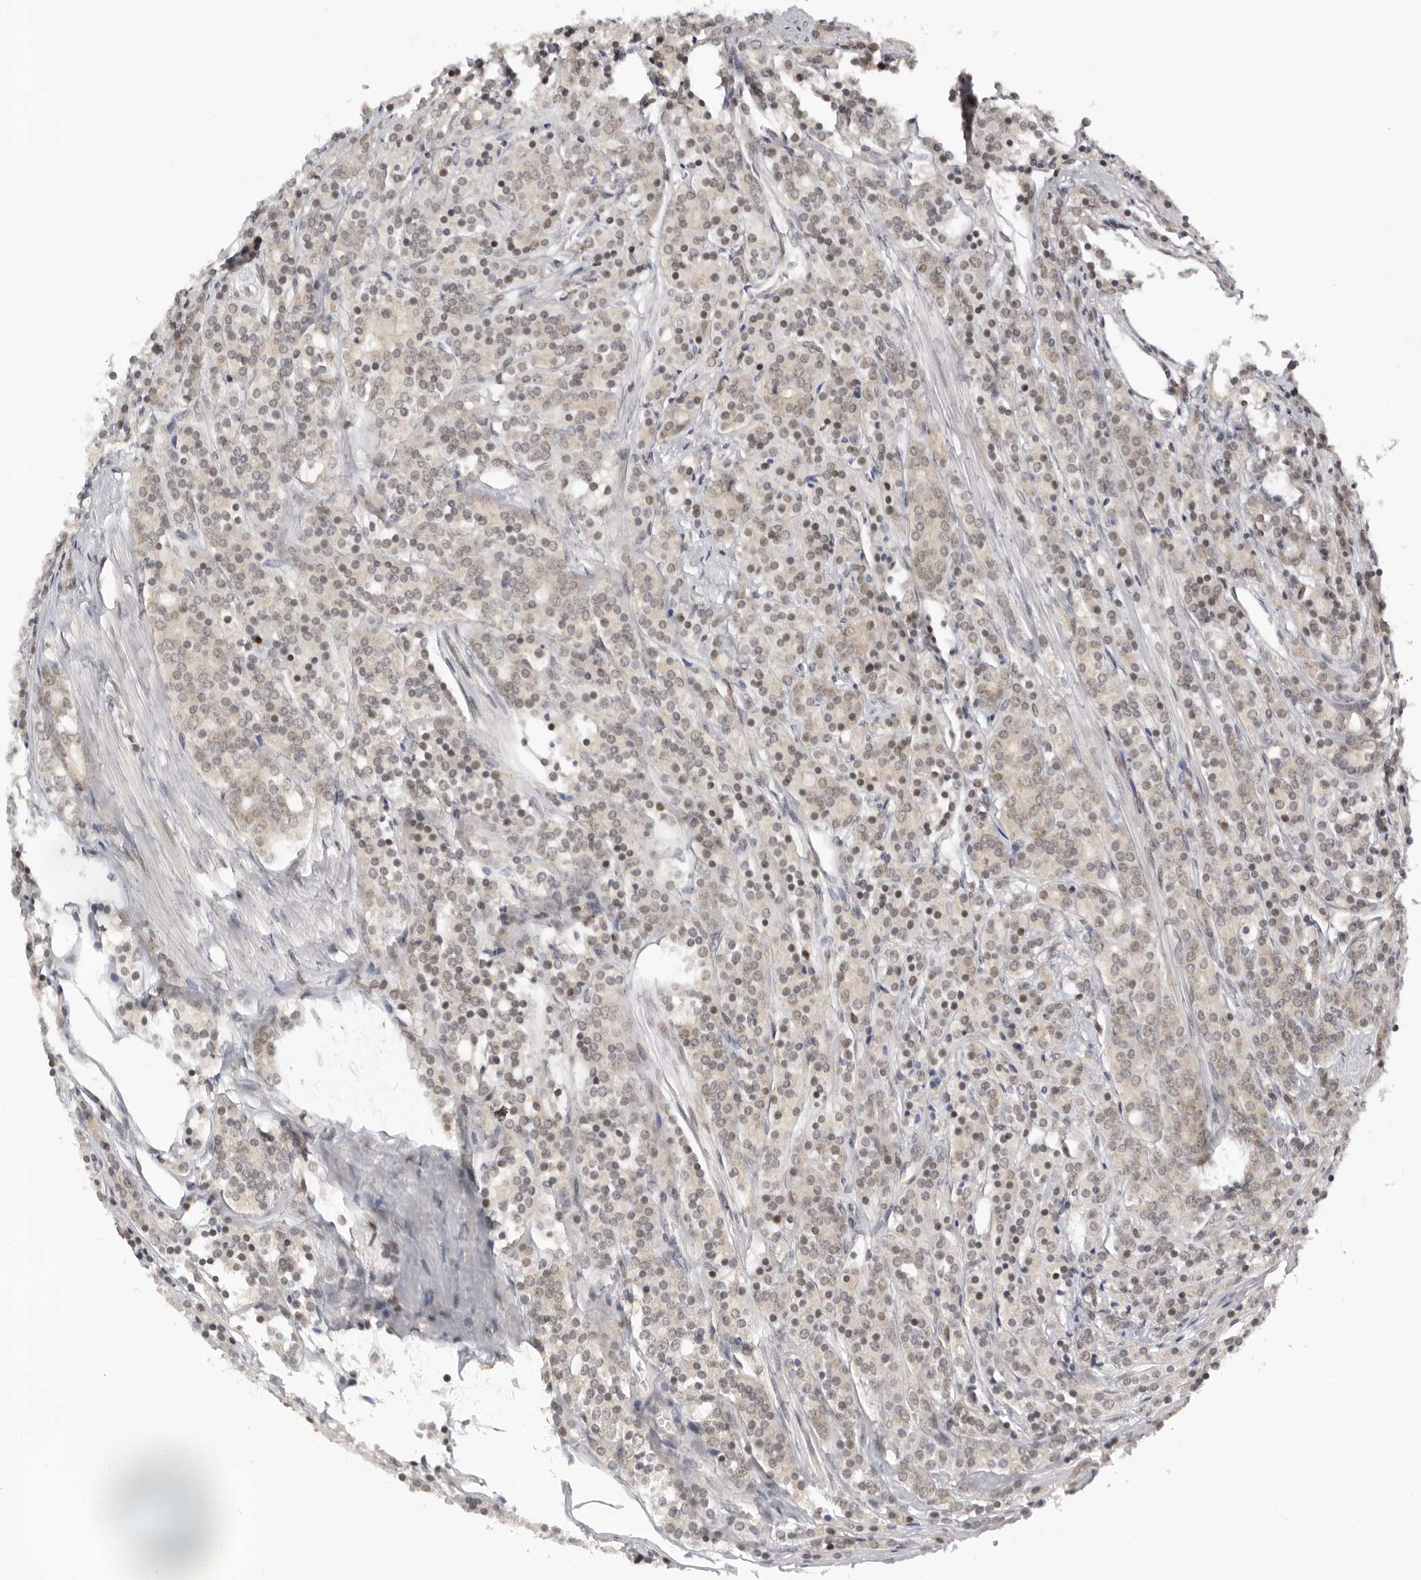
{"staining": {"intensity": "negative", "quantity": "none", "location": "none"}, "tissue": "prostate cancer", "cell_type": "Tumor cells", "image_type": "cancer", "snomed": [{"axis": "morphology", "description": "Adenocarcinoma, High grade"}, {"axis": "topography", "description": "Prostate"}], "caption": "IHC of prostate cancer shows no expression in tumor cells.", "gene": "KIF2B", "patient": {"sex": "male", "age": 62}}